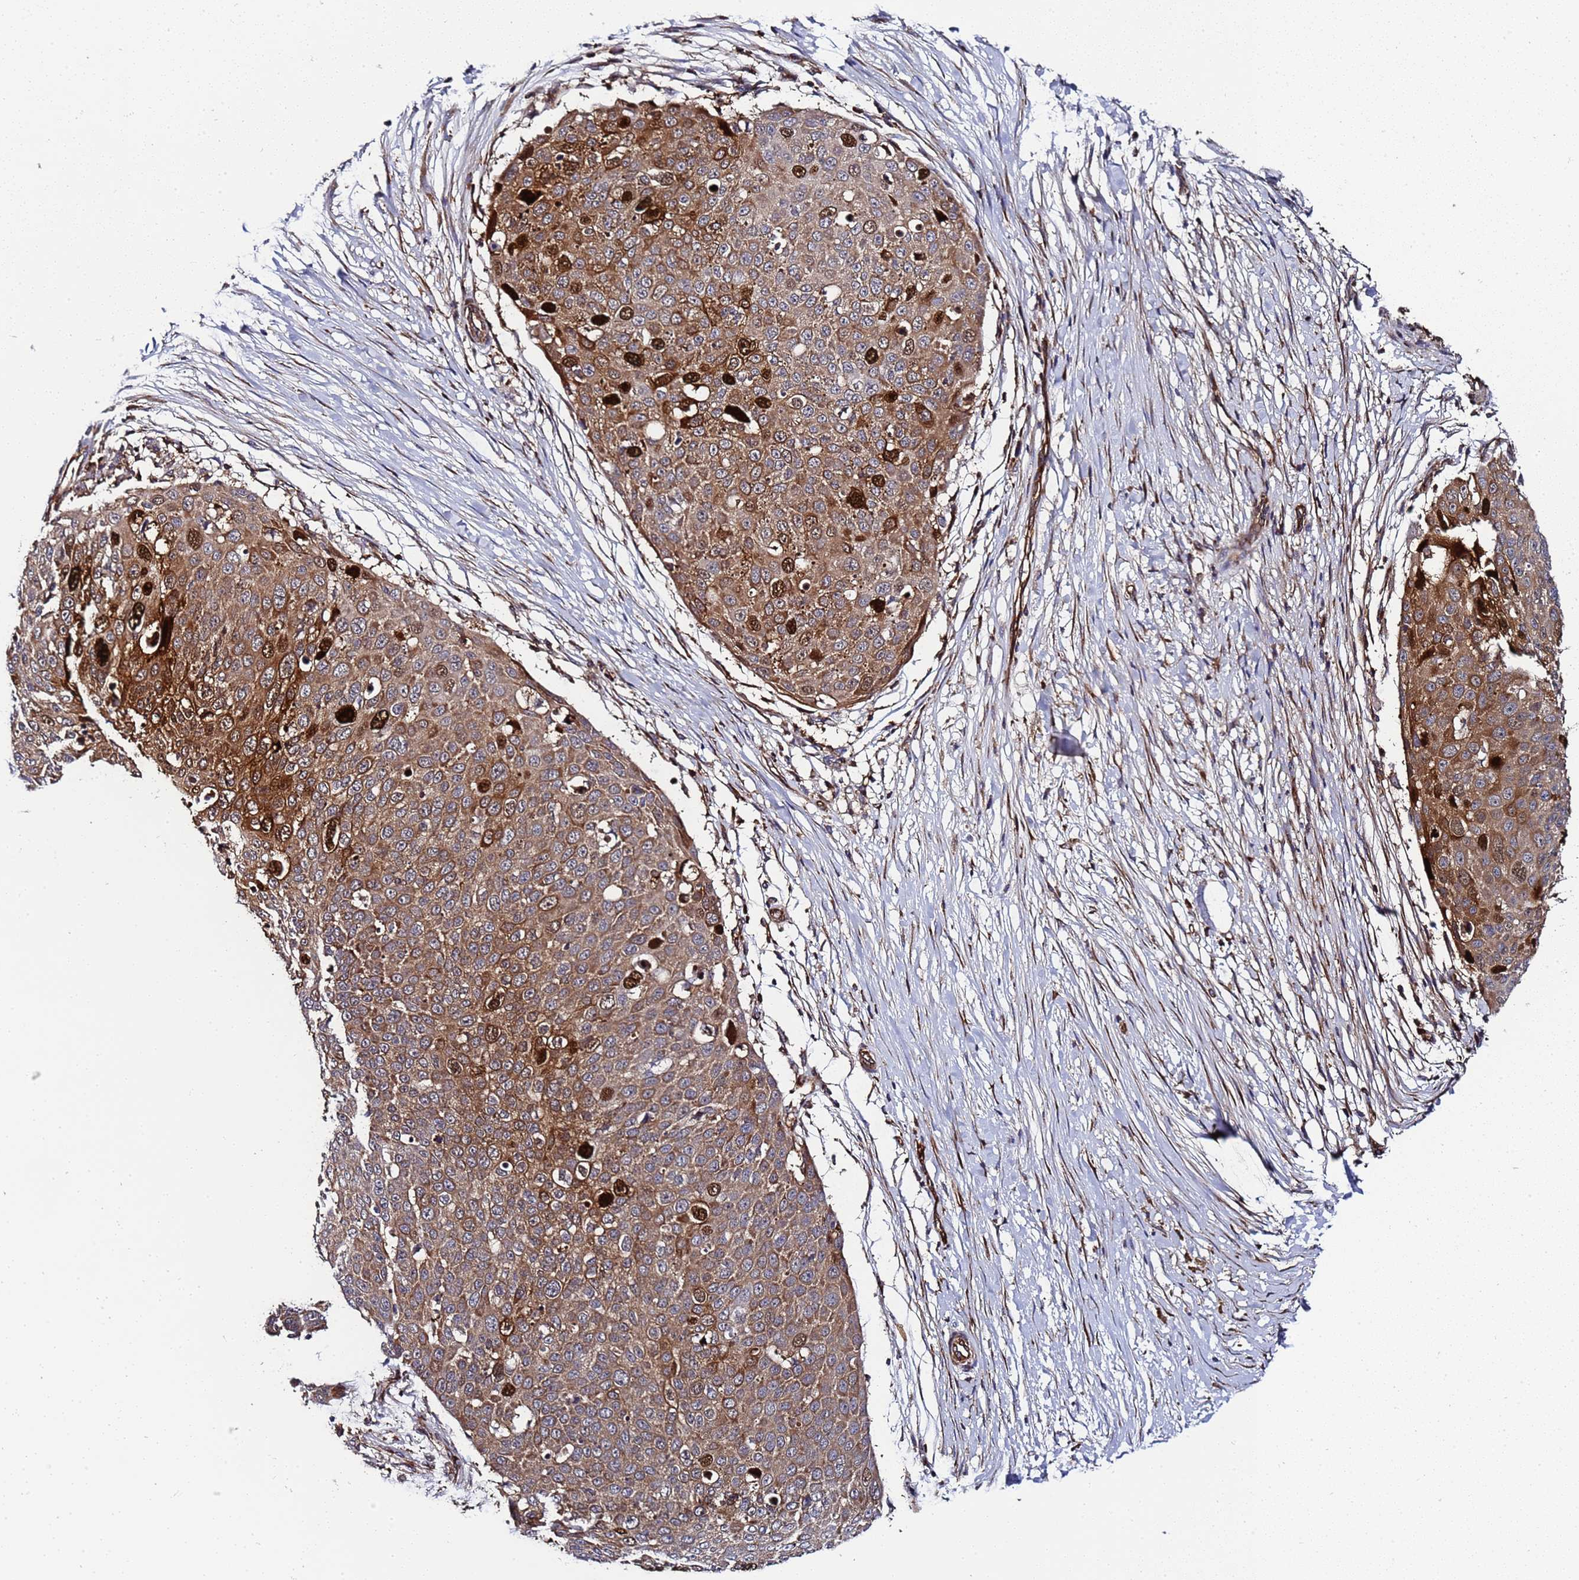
{"staining": {"intensity": "moderate", "quantity": ">75%", "location": "cytoplasmic/membranous,nuclear"}, "tissue": "skin cancer", "cell_type": "Tumor cells", "image_type": "cancer", "snomed": [{"axis": "morphology", "description": "Squamous cell carcinoma, NOS"}, {"axis": "topography", "description": "Skin"}], "caption": "A high-resolution image shows immunohistochemistry (IHC) staining of squamous cell carcinoma (skin), which exhibits moderate cytoplasmic/membranous and nuclear staining in about >75% of tumor cells.", "gene": "MOCS1", "patient": {"sex": "male", "age": 71}}